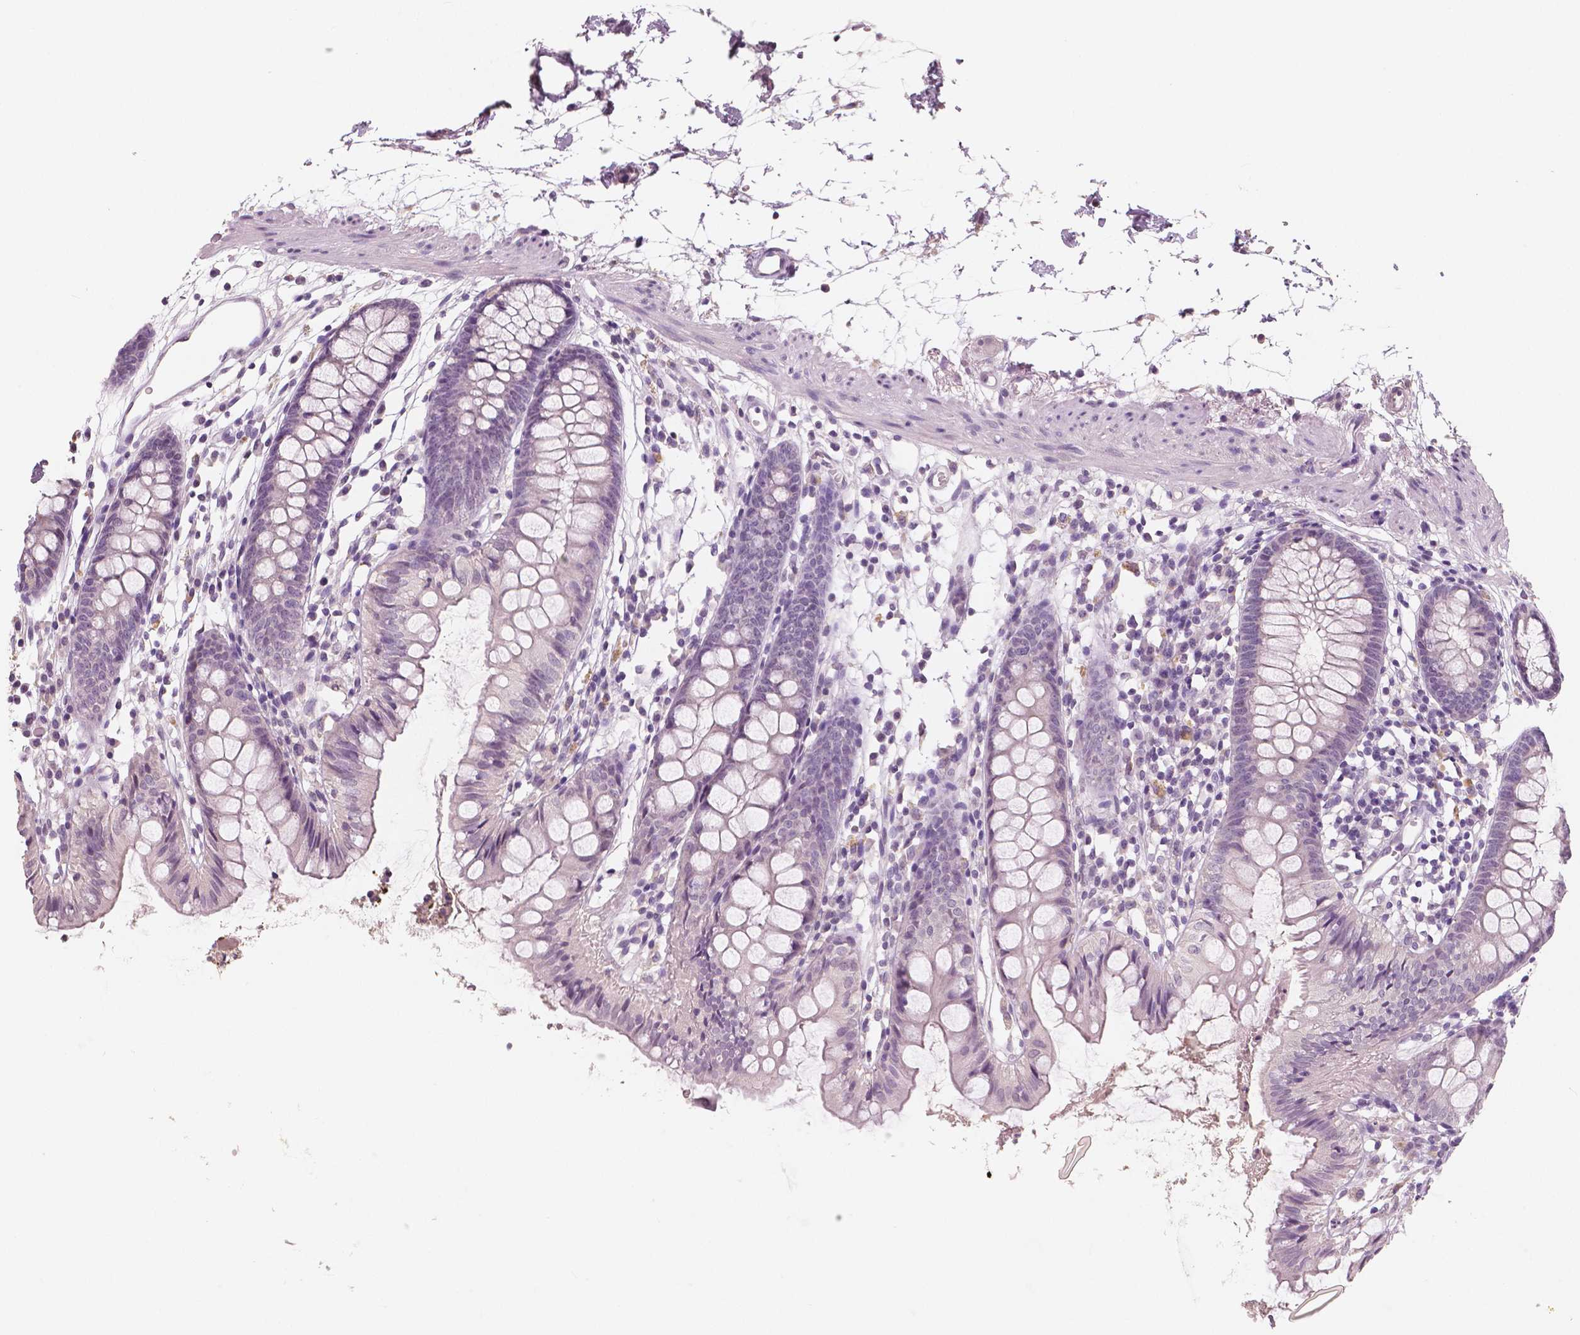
{"staining": {"intensity": "negative", "quantity": "none", "location": "none"}, "tissue": "colon", "cell_type": "Endothelial cells", "image_type": "normal", "snomed": [{"axis": "morphology", "description": "Normal tissue, NOS"}, {"axis": "topography", "description": "Colon"}], "caption": "DAB (3,3'-diaminobenzidine) immunohistochemical staining of benign human colon demonstrates no significant positivity in endothelial cells.", "gene": "RNASE7", "patient": {"sex": "female", "age": 84}}